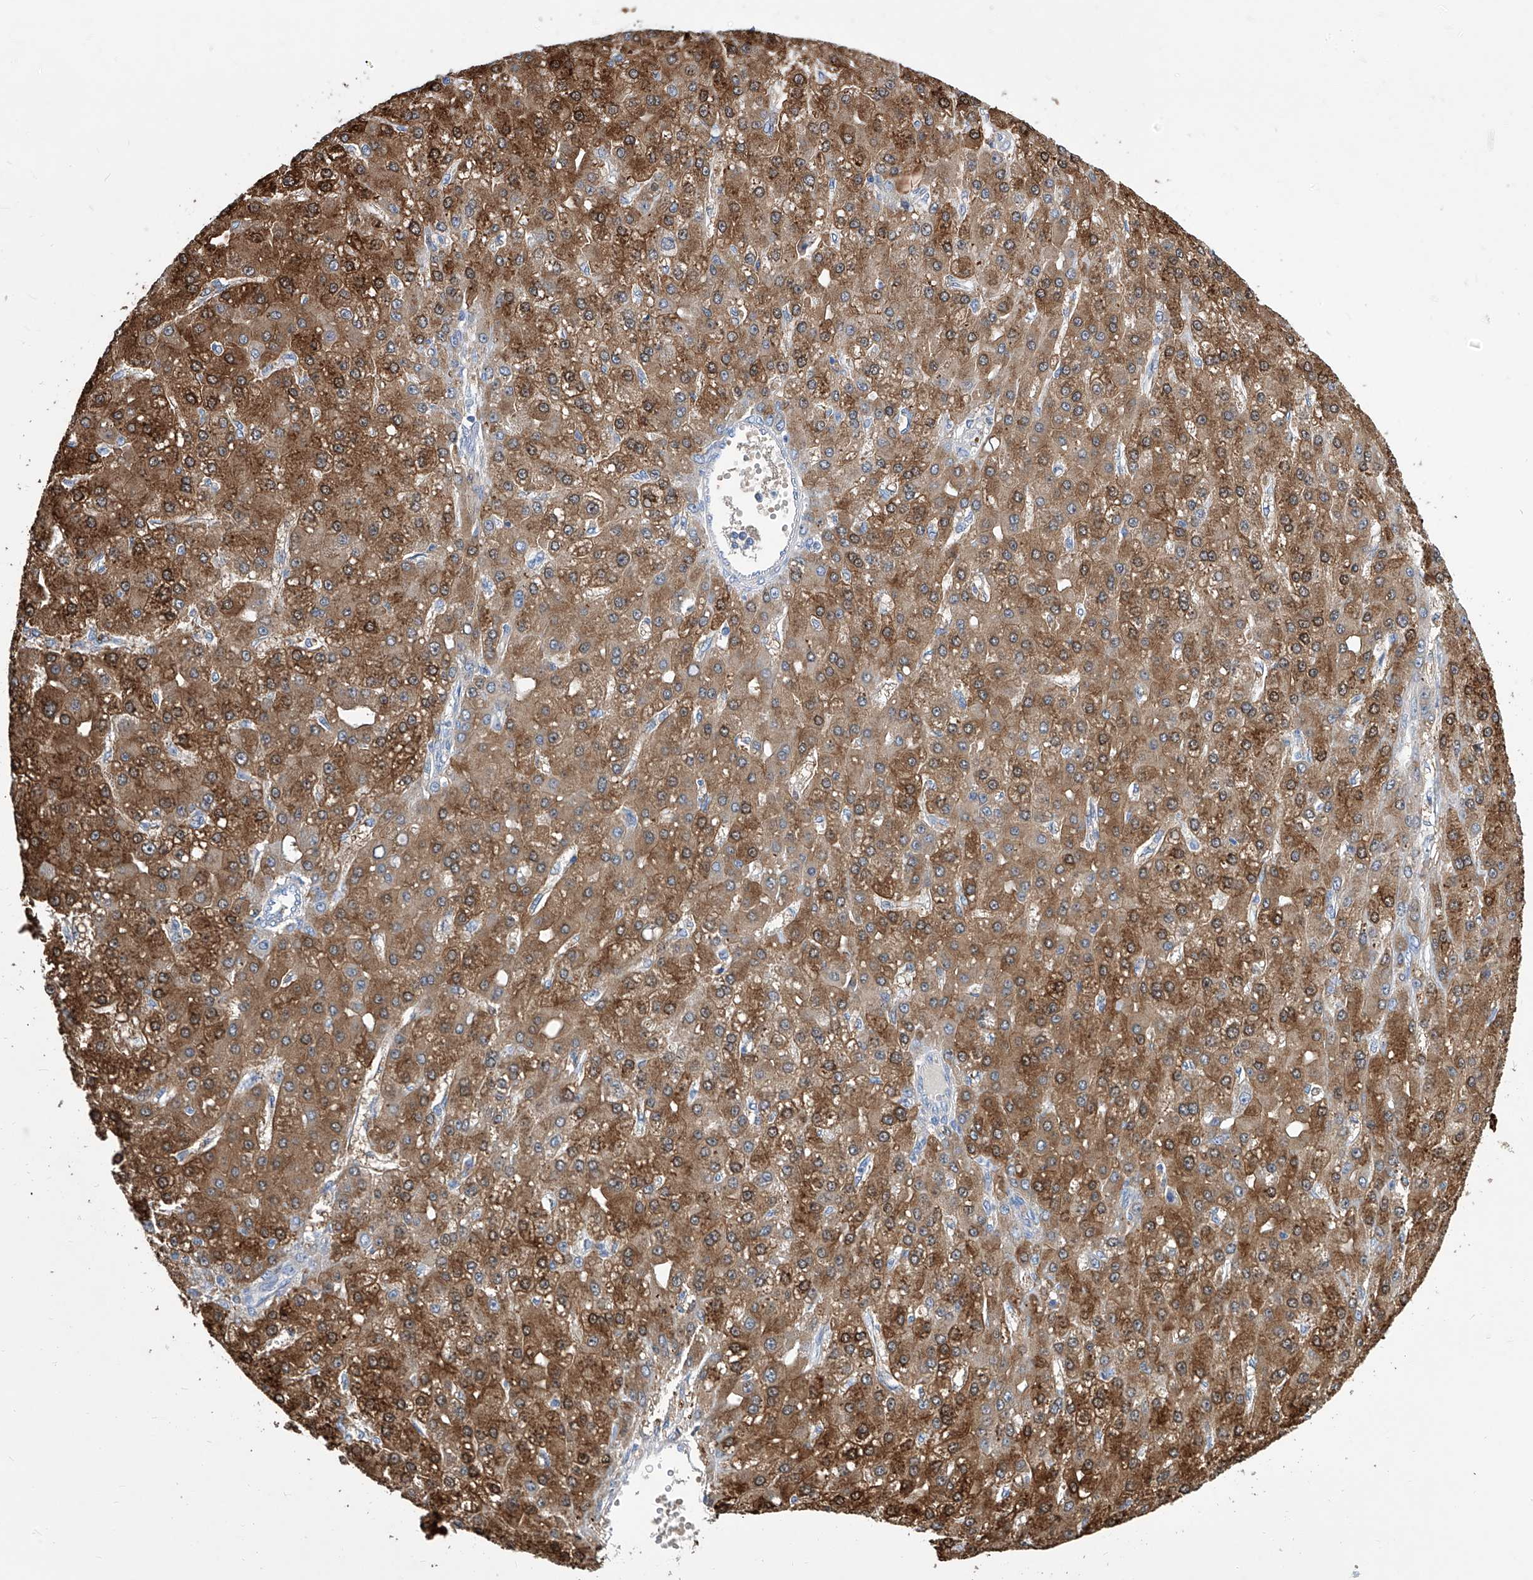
{"staining": {"intensity": "strong", "quantity": ">75%", "location": "cytoplasmic/membranous"}, "tissue": "liver cancer", "cell_type": "Tumor cells", "image_type": "cancer", "snomed": [{"axis": "morphology", "description": "Carcinoma, Hepatocellular, NOS"}, {"axis": "topography", "description": "Liver"}], "caption": "Immunohistochemical staining of human hepatocellular carcinoma (liver) reveals high levels of strong cytoplasmic/membranous protein expression in approximately >75% of tumor cells.", "gene": "TJAP1", "patient": {"sex": "male", "age": 67}}